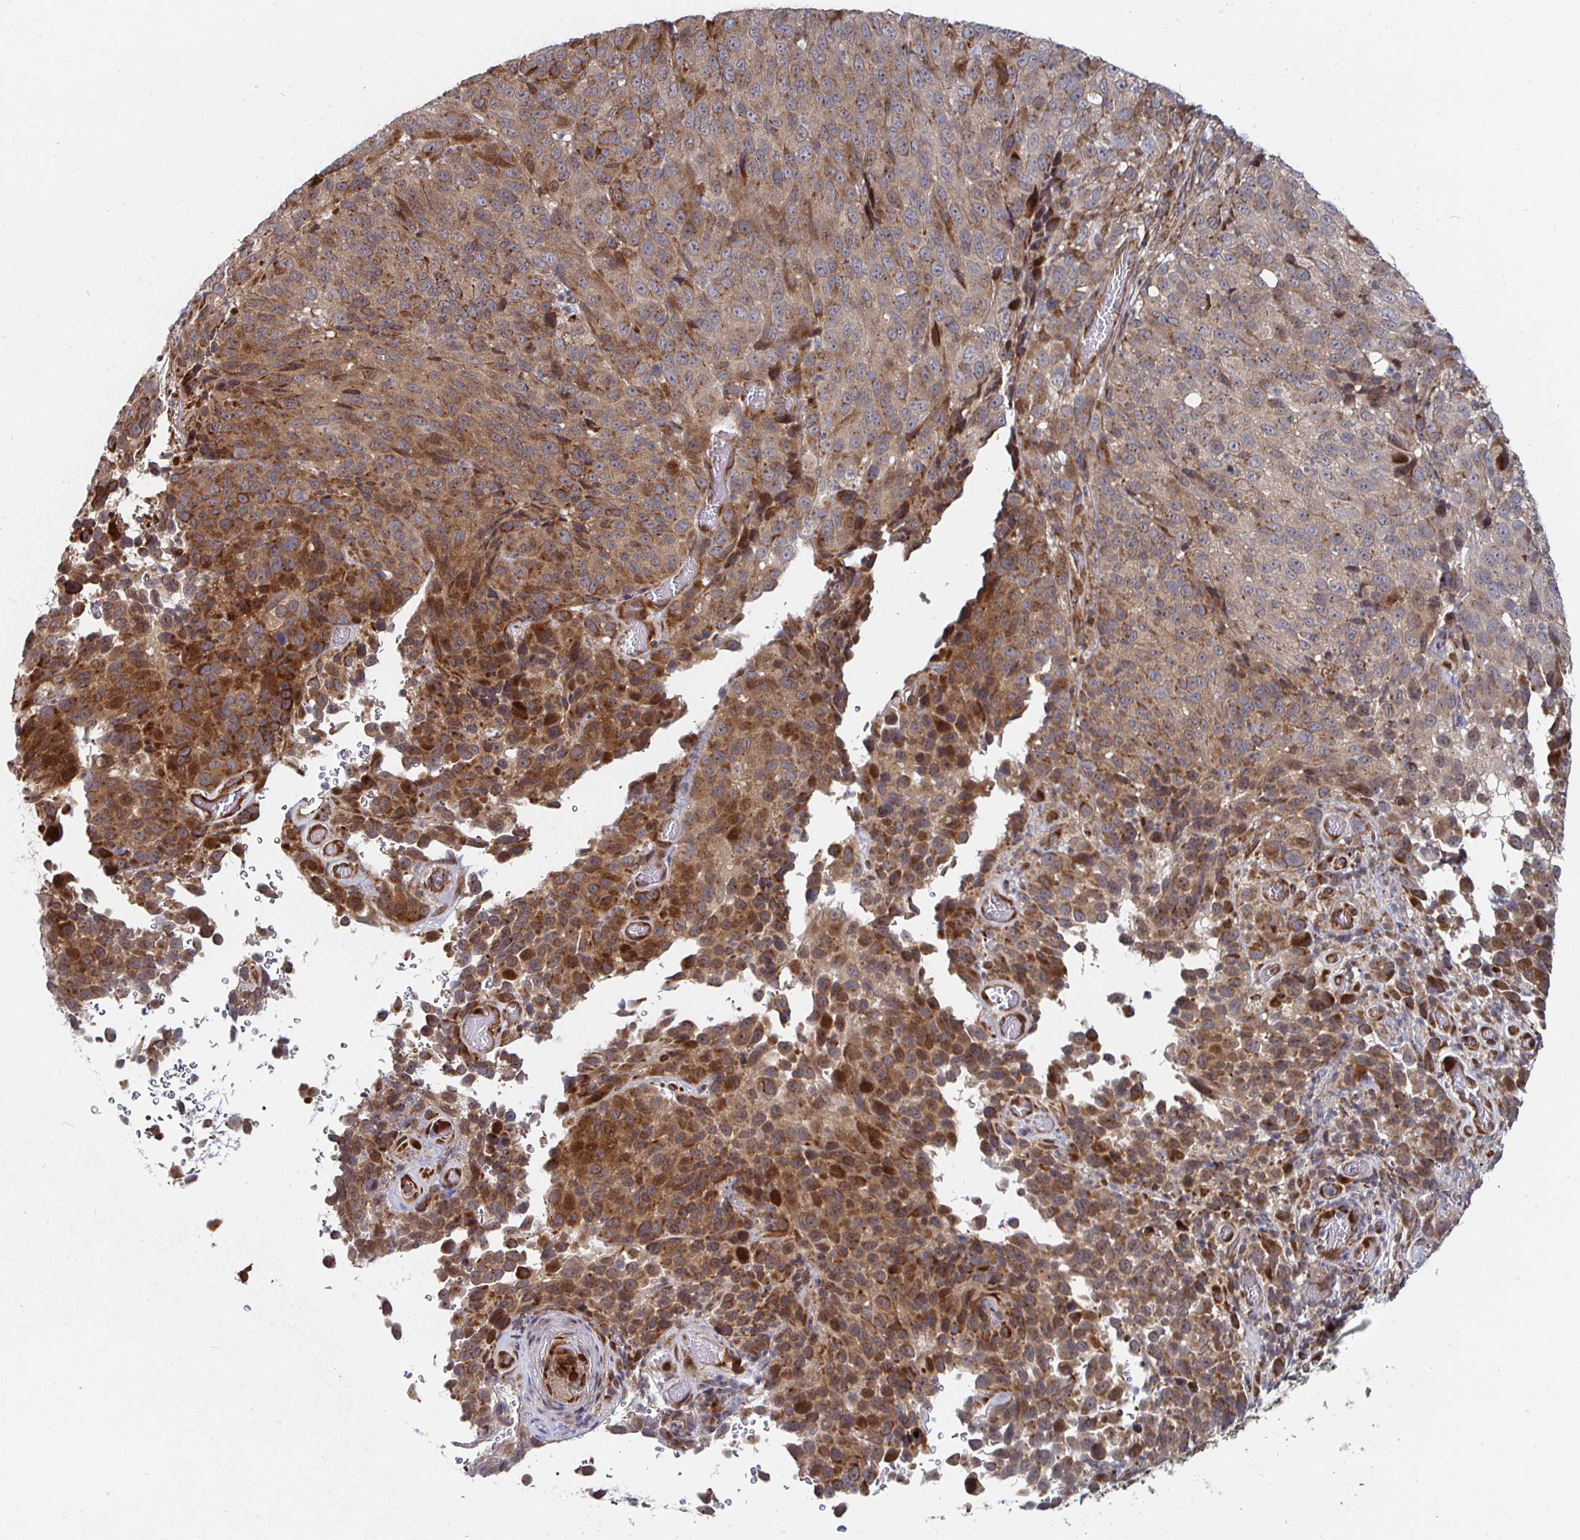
{"staining": {"intensity": "moderate", "quantity": "25%-75%", "location": "cytoplasmic/membranous"}, "tissue": "melanoma", "cell_type": "Tumor cells", "image_type": "cancer", "snomed": [{"axis": "morphology", "description": "Malignant melanoma, NOS"}, {"axis": "topography", "description": "Skin"}], "caption": "Malignant melanoma stained with DAB IHC displays medium levels of moderate cytoplasmic/membranous staining in approximately 25%-75% of tumor cells.", "gene": "TBKBP1", "patient": {"sex": "male", "age": 85}}